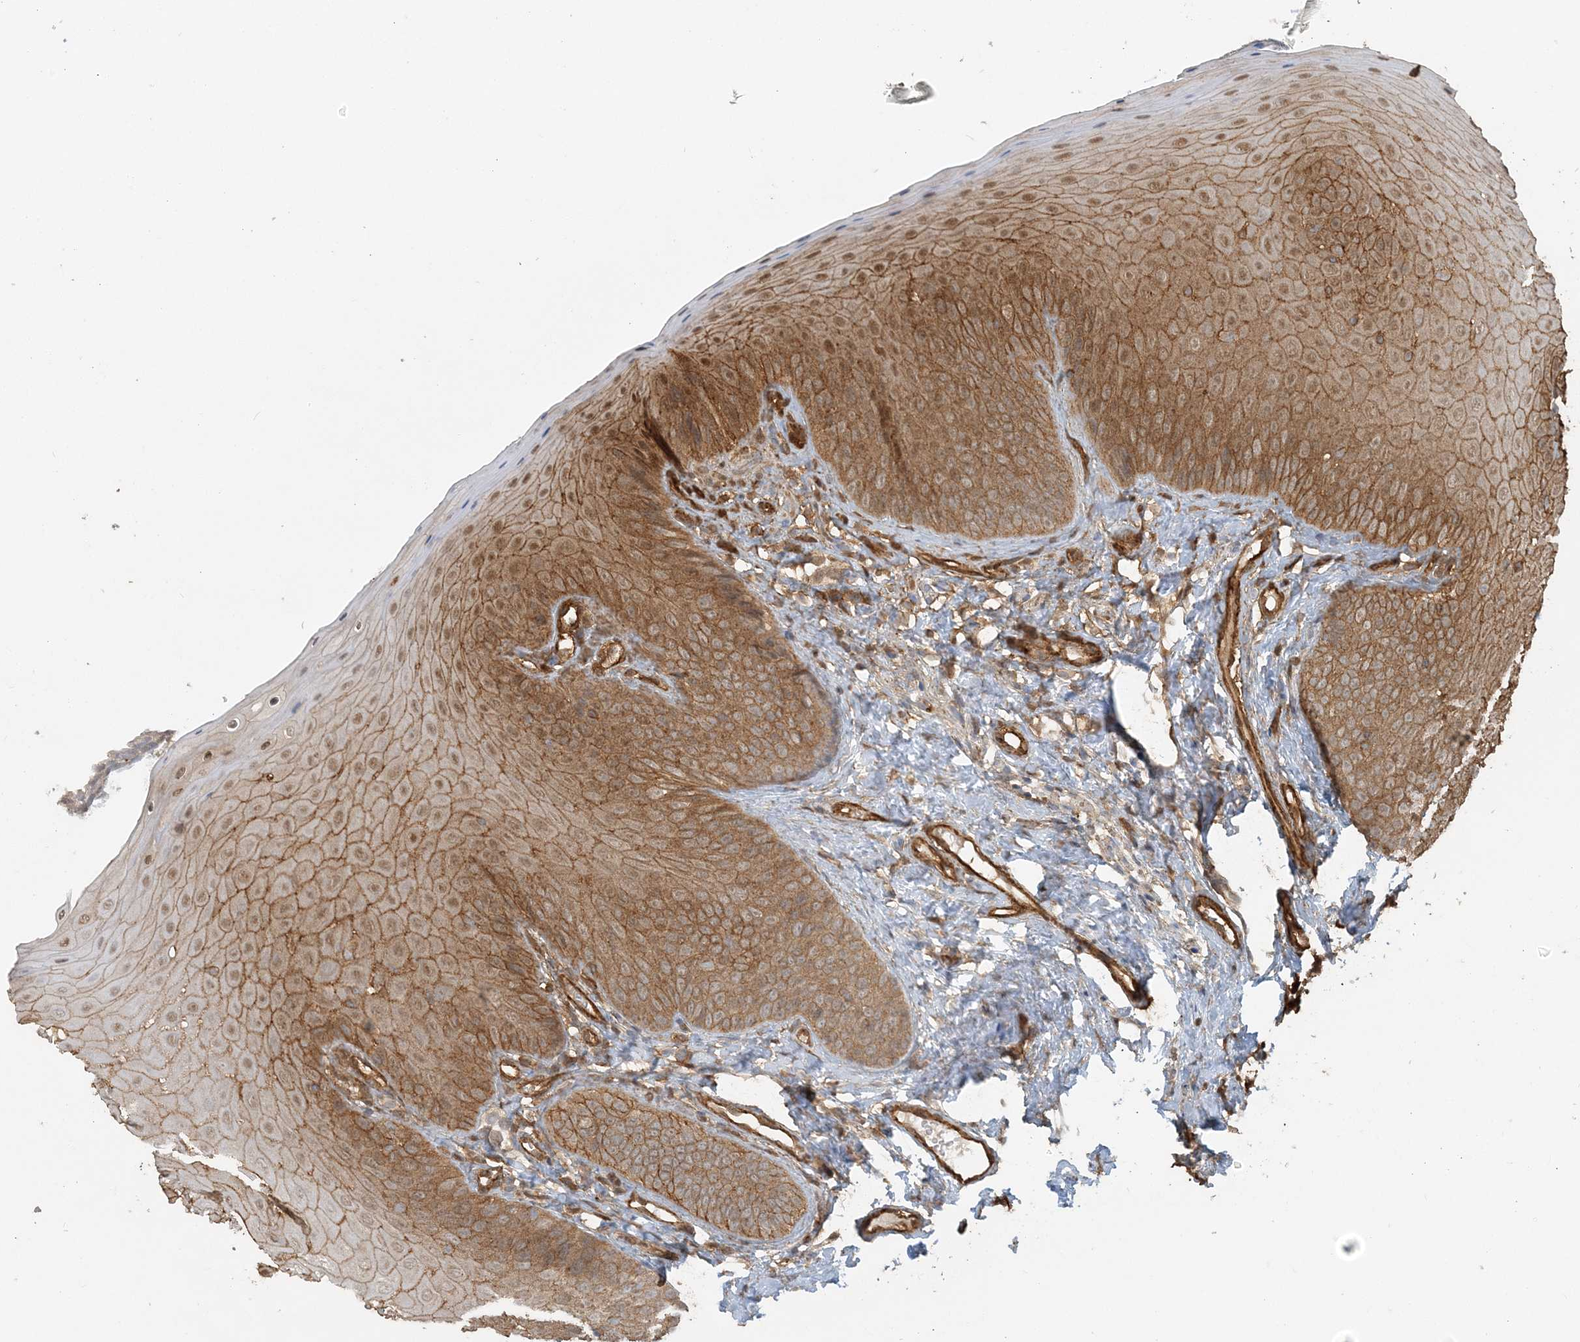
{"staining": {"intensity": "moderate", "quantity": ">75%", "location": "cytoplasmic/membranous,nuclear"}, "tissue": "oral mucosa", "cell_type": "Squamous epithelial cells", "image_type": "normal", "snomed": [{"axis": "morphology", "description": "Normal tissue, NOS"}, {"axis": "topography", "description": "Oral tissue"}], "caption": "High-magnification brightfield microscopy of unremarkable oral mucosa stained with DAB (3,3'-diaminobenzidine) (brown) and counterstained with hematoxylin (blue). squamous epithelial cells exhibit moderate cytoplasmic/membranous,nuclear staining is appreciated in approximately>75% of cells.", "gene": "DSTN", "patient": {"sex": "female", "age": 68}}